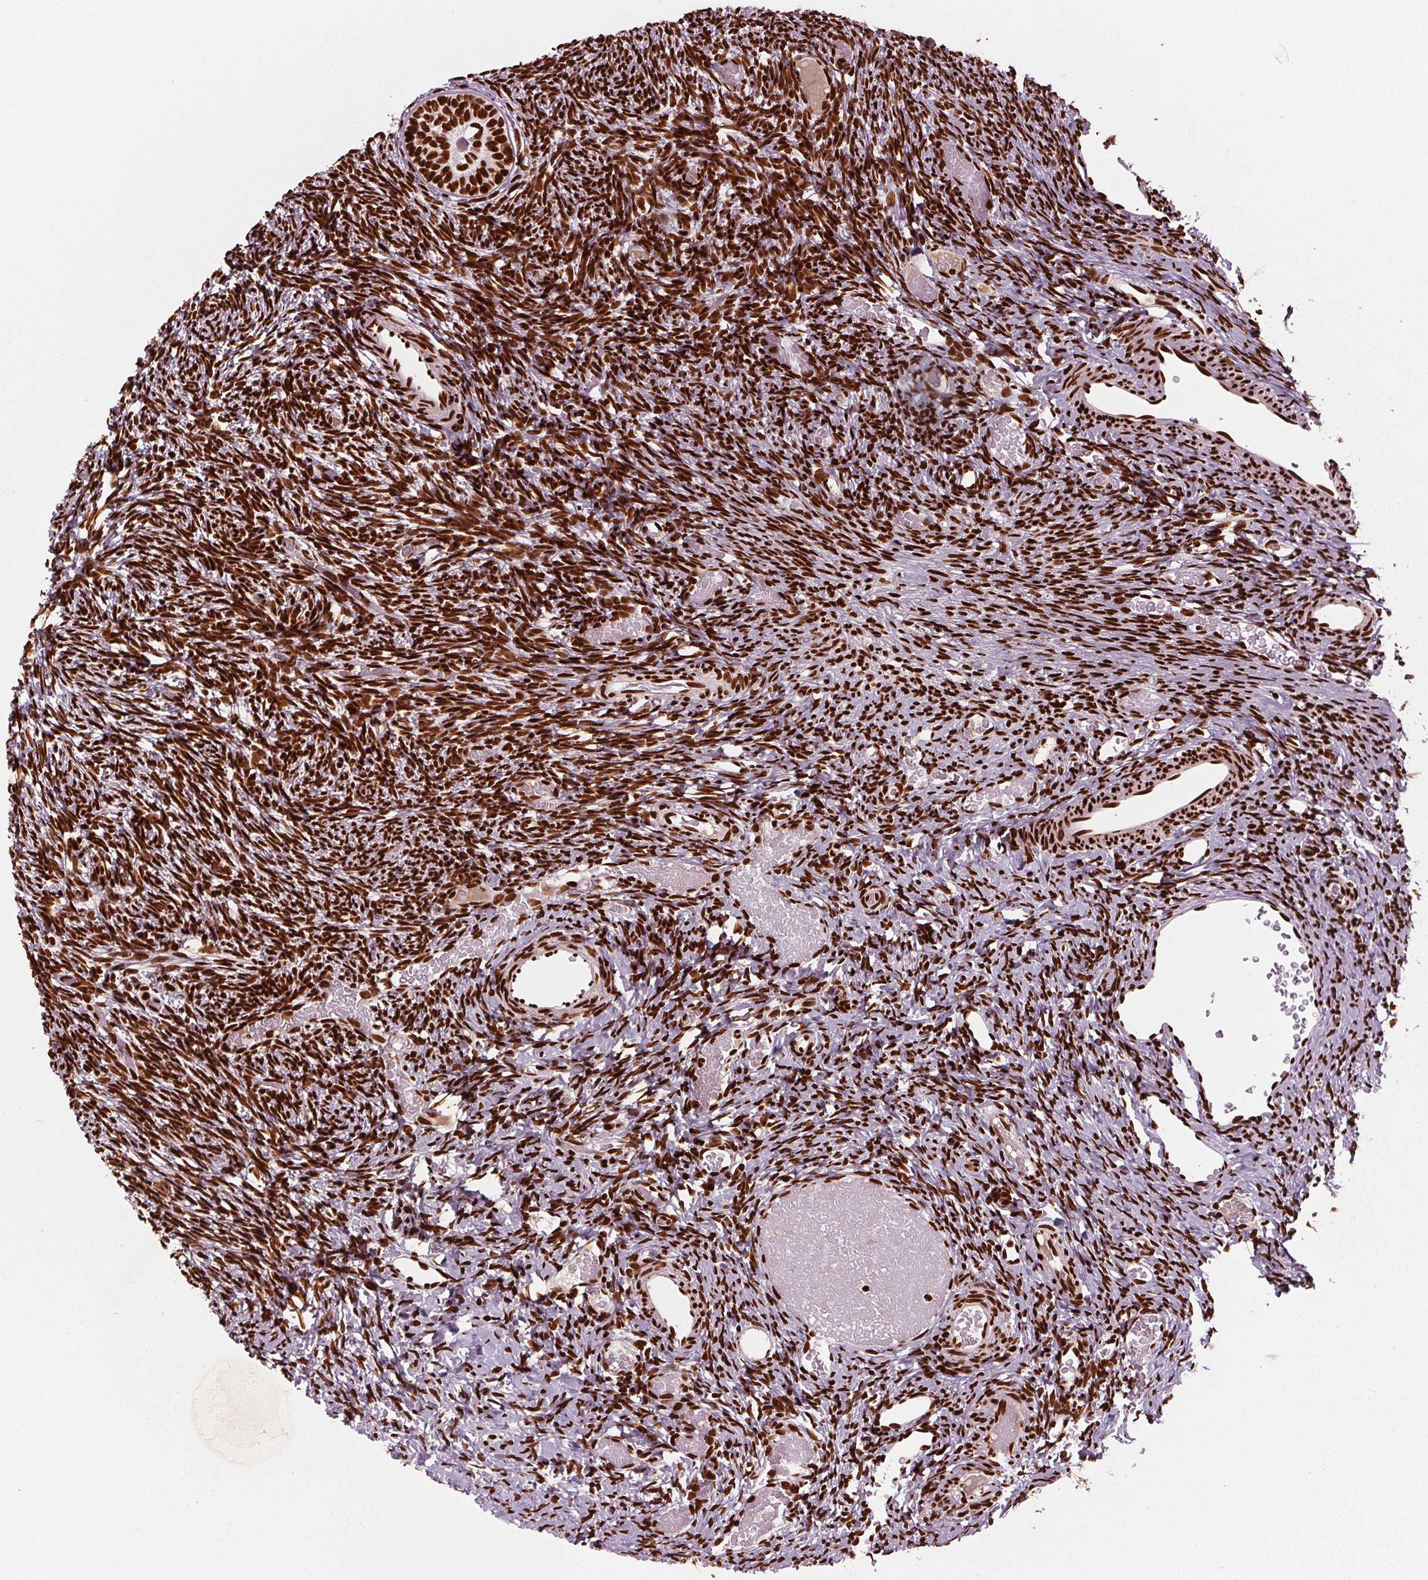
{"staining": {"intensity": "strong", "quantity": ">75%", "location": "nuclear"}, "tissue": "ovary", "cell_type": "Follicle cells", "image_type": "normal", "snomed": [{"axis": "morphology", "description": "Normal tissue, NOS"}, {"axis": "topography", "description": "Ovary"}], "caption": "Protein staining of benign ovary reveals strong nuclear expression in approximately >75% of follicle cells.", "gene": "BRD4", "patient": {"sex": "female", "age": 39}}